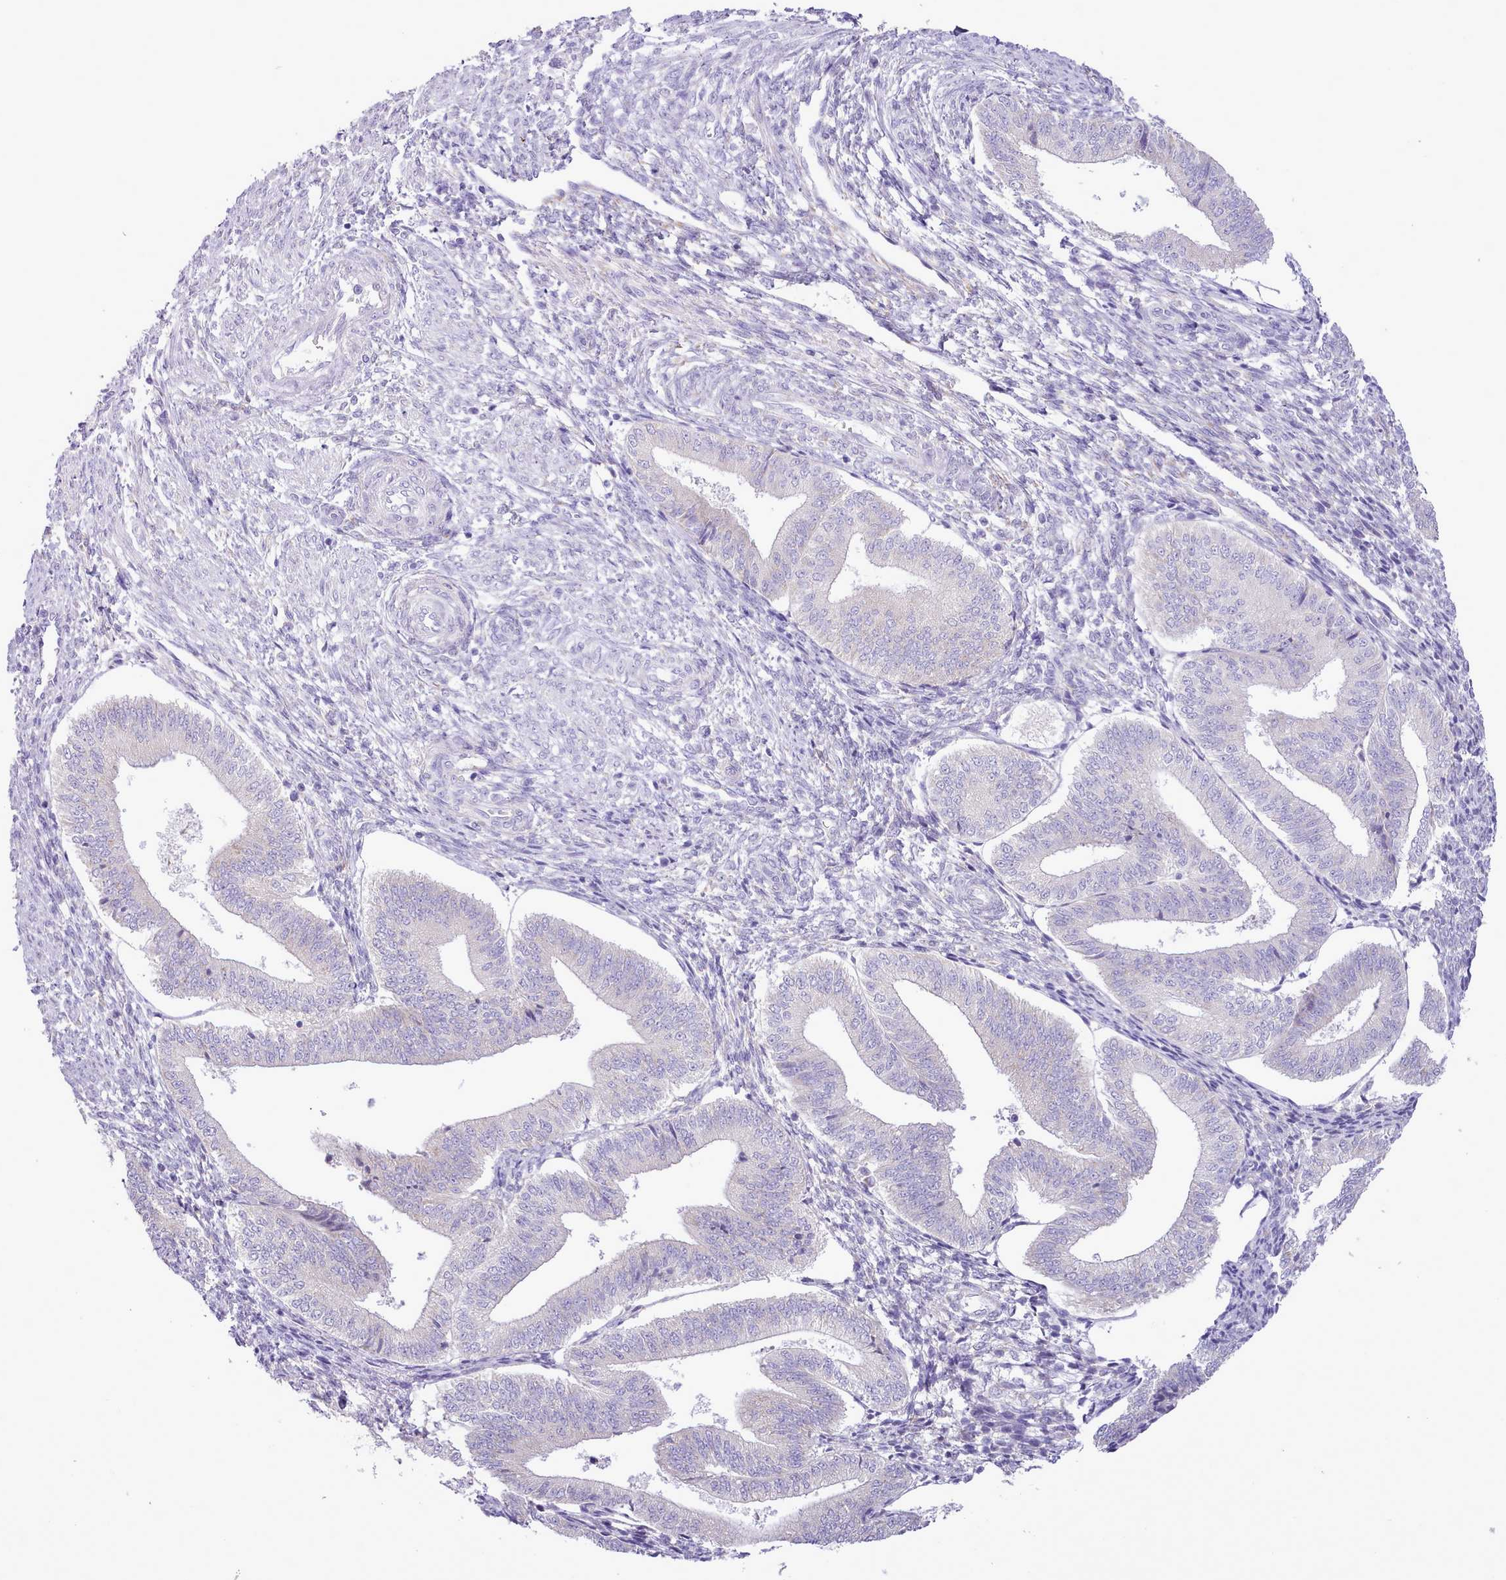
{"staining": {"intensity": "negative", "quantity": "none", "location": "none"}, "tissue": "endometrium", "cell_type": "Cells in endometrial stroma", "image_type": "normal", "snomed": [{"axis": "morphology", "description": "Normal tissue, NOS"}, {"axis": "topography", "description": "Endometrium"}], "caption": "An immunohistochemistry (IHC) histopathology image of unremarkable endometrium is shown. There is no staining in cells in endometrial stroma of endometrium.", "gene": "CCL1", "patient": {"sex": "female", "age": 34}}